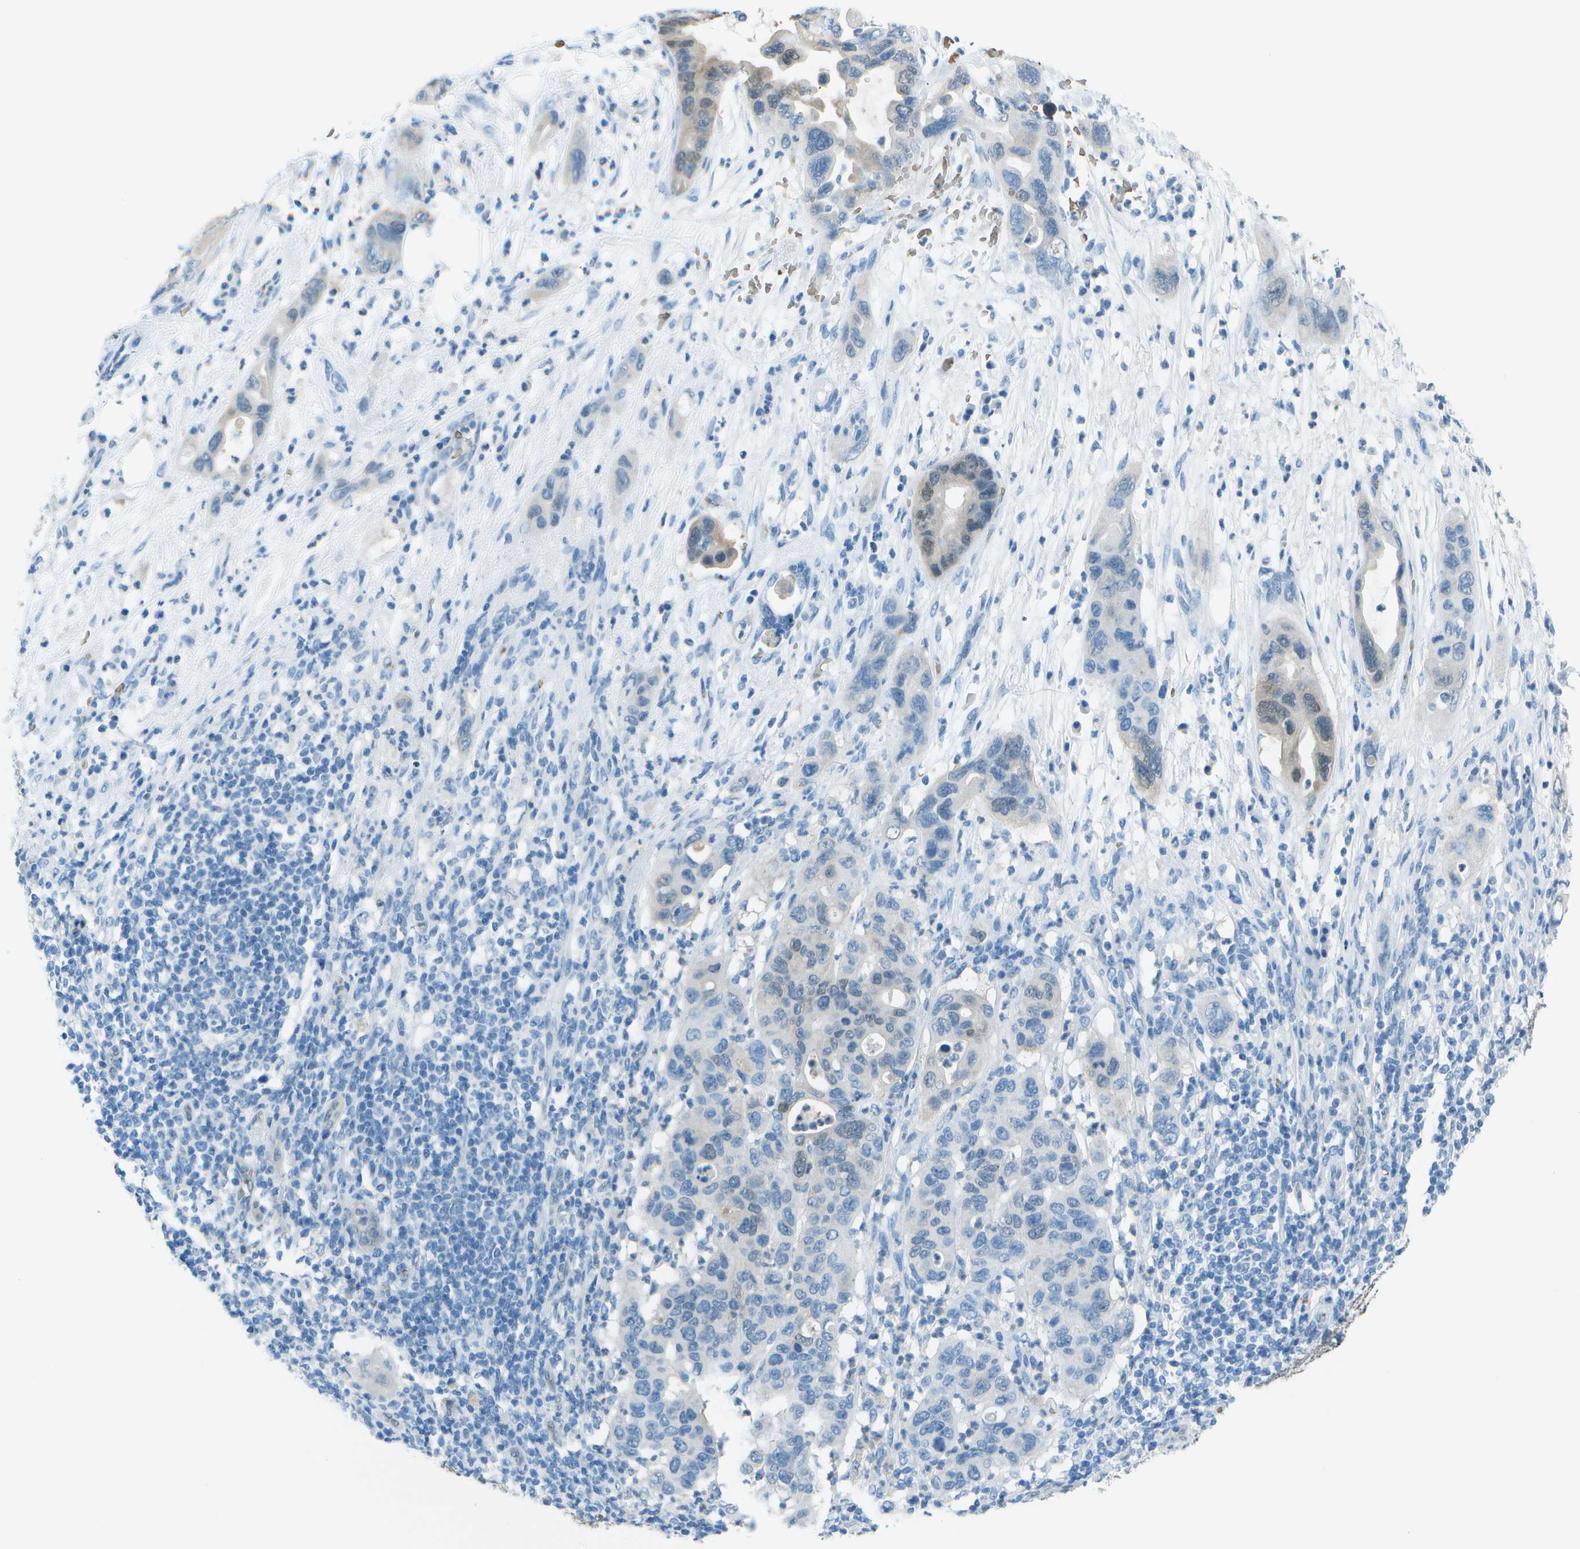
{"staining": {"intensity": "weak", "quantity": "<25%", "location": "cytoplasmic/membranous,nuclear"}, "tissue": "pancreatic cancer", "cell_type": "Tumor cells", "image_type": "cancer", "snomed": [{"axis": "morphology", "description": "Adenocarcinoma, NOS"}, {"axis": "topography", "description": "Pancreas"}], "caption": "A high-resolution micrograph shows IHC staining of adenocarcinoma (pancreatic), which displays no significant staining in tumor cells. Nuclei are stained in blue.", "gene": "ASL", "patient": {"sex": "female", "age": 71}}